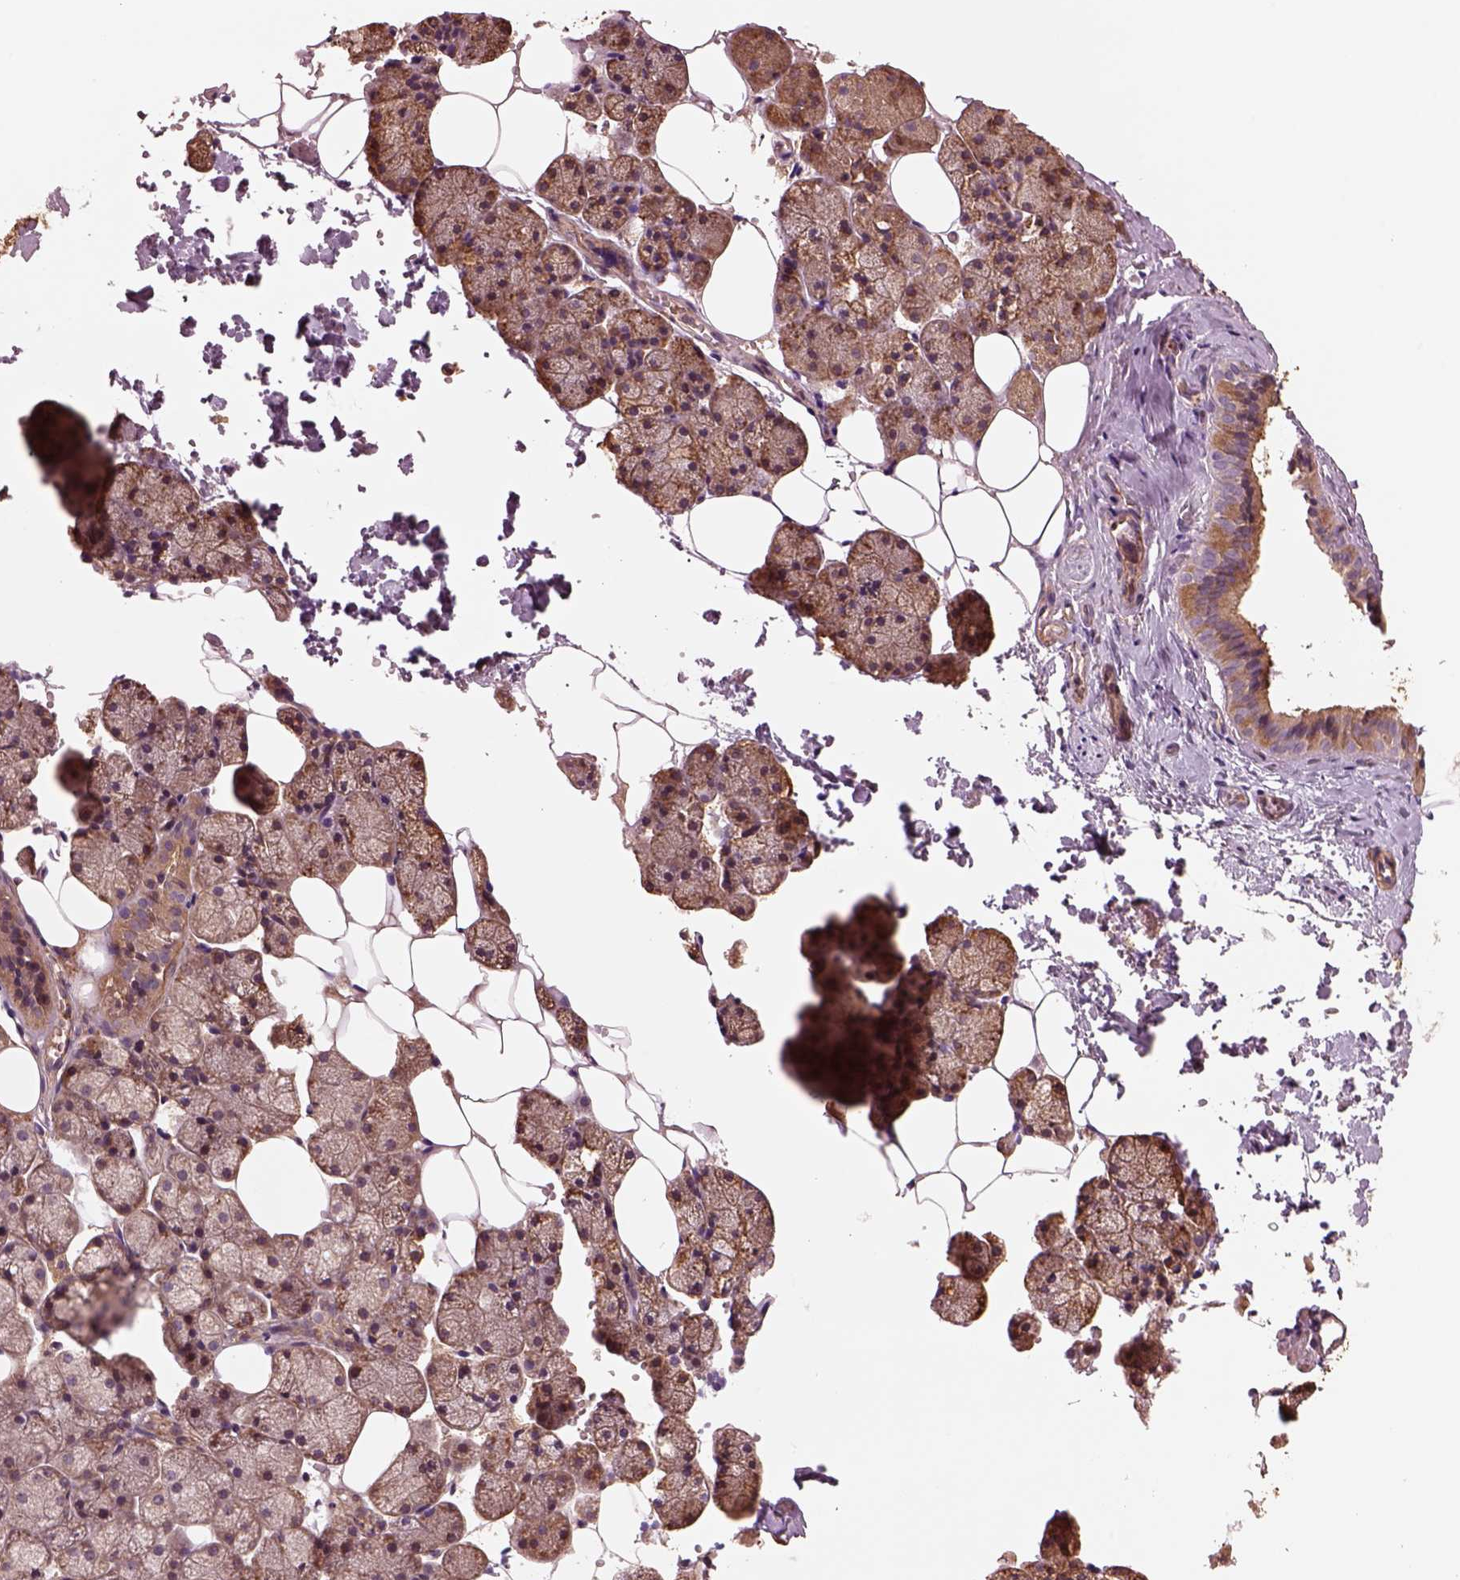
{"staining": {"intensity": "moderate", "quantity": "25%-75%", "location": "cytoplasmic/membranous"}, "tissue": "salivary gland", "cell_type": "Glandular cells", "image_type": "normal", "snomed": [{"axis": "morphology", "description": "Normal tissue, NOS"}, {"axis": "topography", "description": "Salivary gland"}], "caption": "Salivary gland stained with DAB IHC shows medium levels of moderate cytoplasmic/membranous positivity in approximately 25%-75% of glandular cells.", "gene": "ASCC2", "patient": {"sex": "male", "age": 38}}